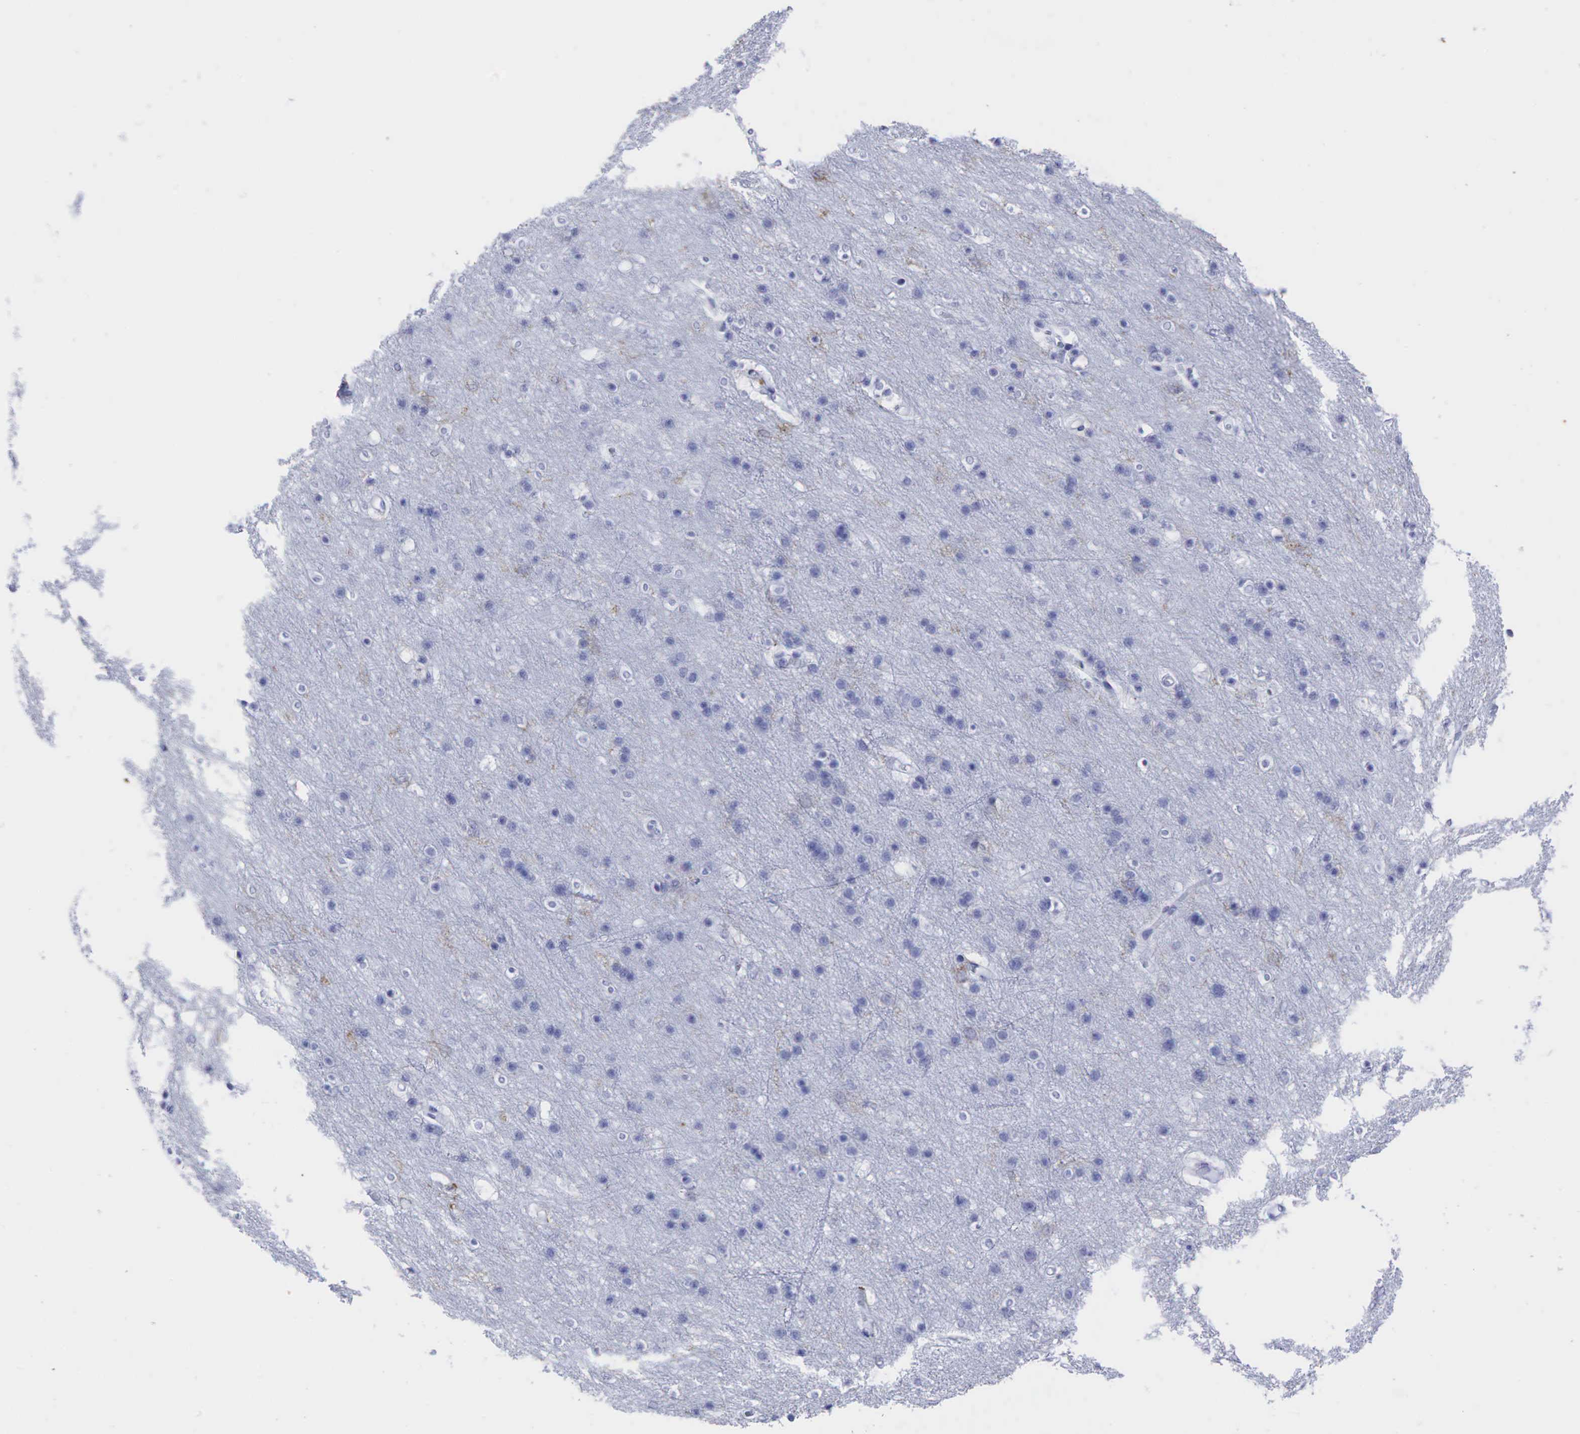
{"staining": {"intensity": "negative", "quantity": "none", "location": "none"}, "tissue": "cerebral cortex", "cell_type": "Endothelial cells", "image_type": "normal", "snomed": [{"axis": "morphology", "description": "Normal tissue, NOS"}, {"axis": "topography", "description": "Cerebral cortex"}], "caption": "Immunohistochemical staining of normal human cerebral cortex displays no significant staining in endothelial cells. Nuclei are stained in blue.", "gene": "PTPRC", "patient": {"sex": "female", "age": 54}}